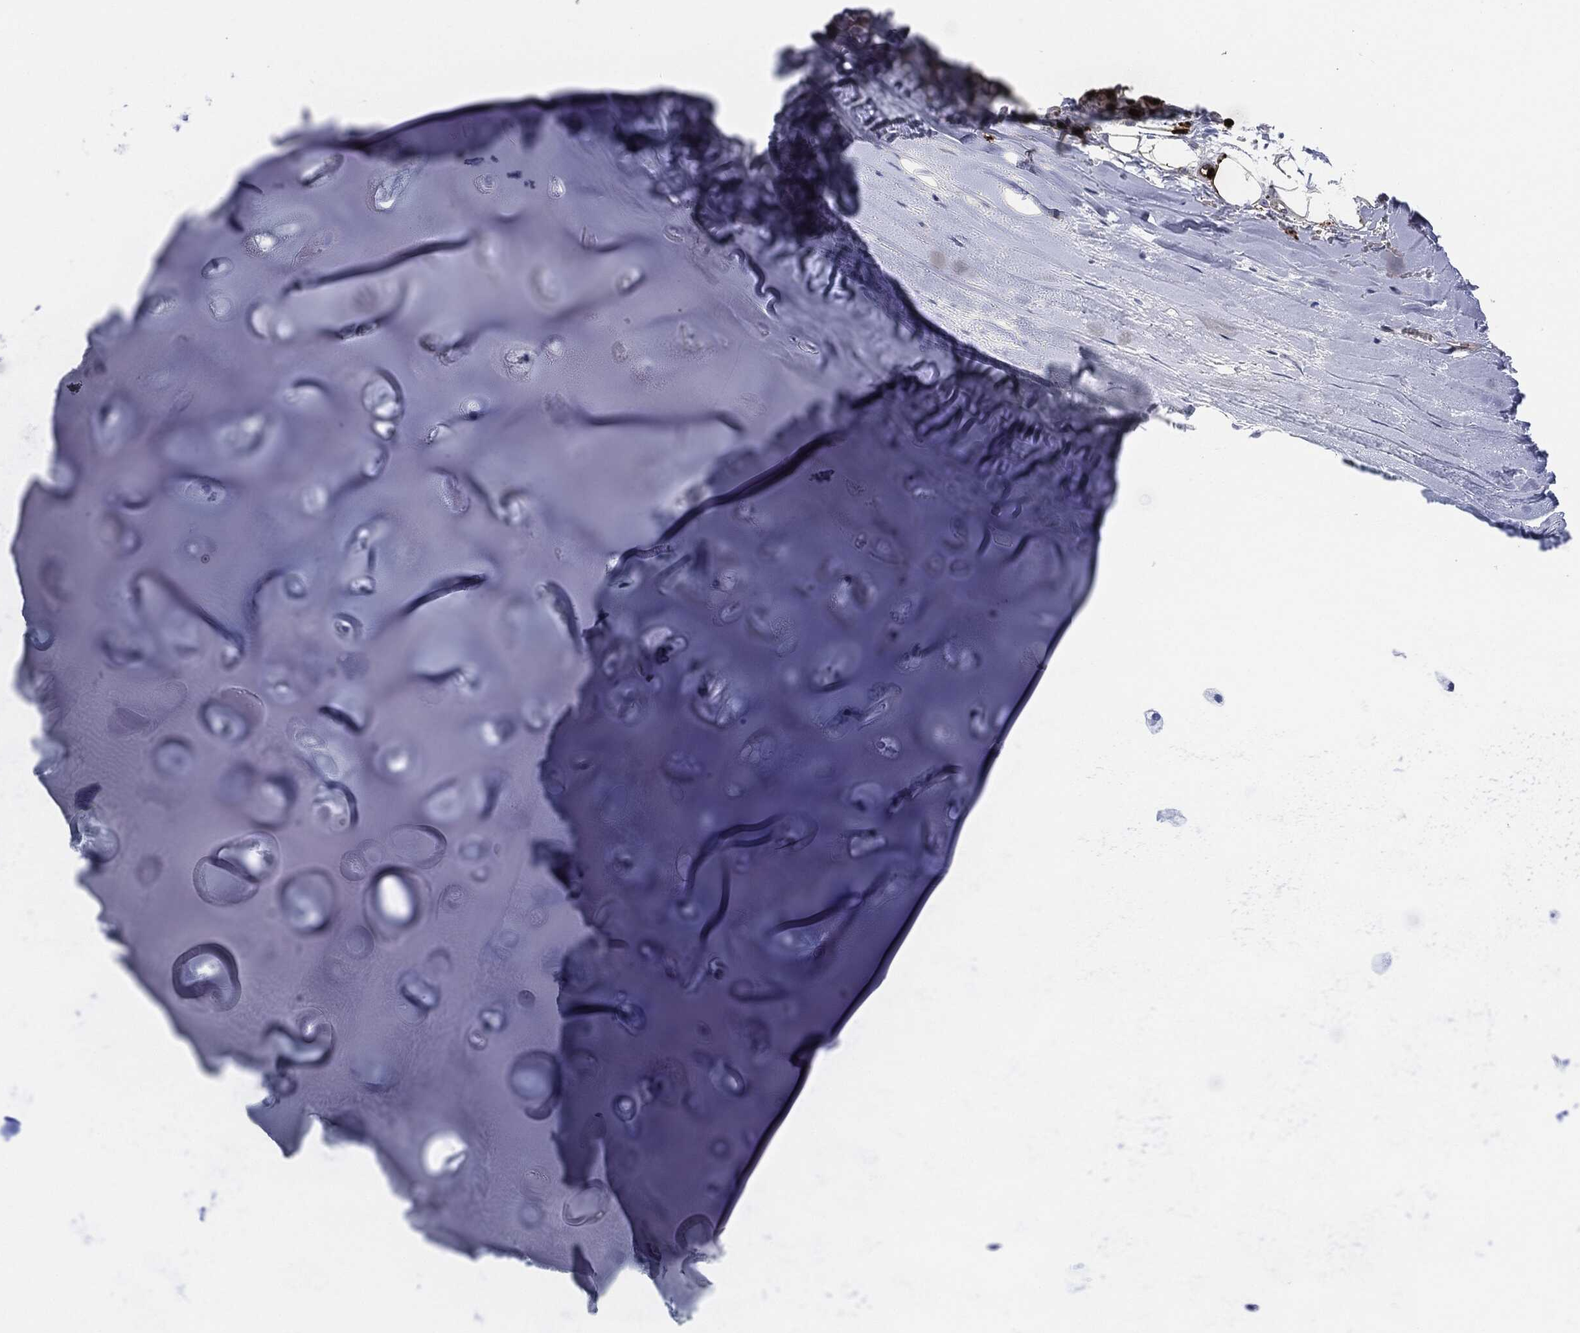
{"staining": {"intensity": "negative", "quantity": "none", "location": "none"}, "tissue": "adipose tissue", "cell_type": "Adipocytes", "image_type": "normal", "snomed": [{"axis": "morphology", "description": "Normal tissue, NOS"}, {"axis": "topography", "description": "Cartilage tissue"}], "caption": "Immunohistochemical staining of normal adipose tissue demonstrates no significant expression in adipocytes. The staining was performed using DAB to visualize the protein expression in brown, while the nuclei were stained in blue with hematoxylin (Magnification: 20x).", "gene": "MPO", "patient": {"sex": "male", "age": 81}}